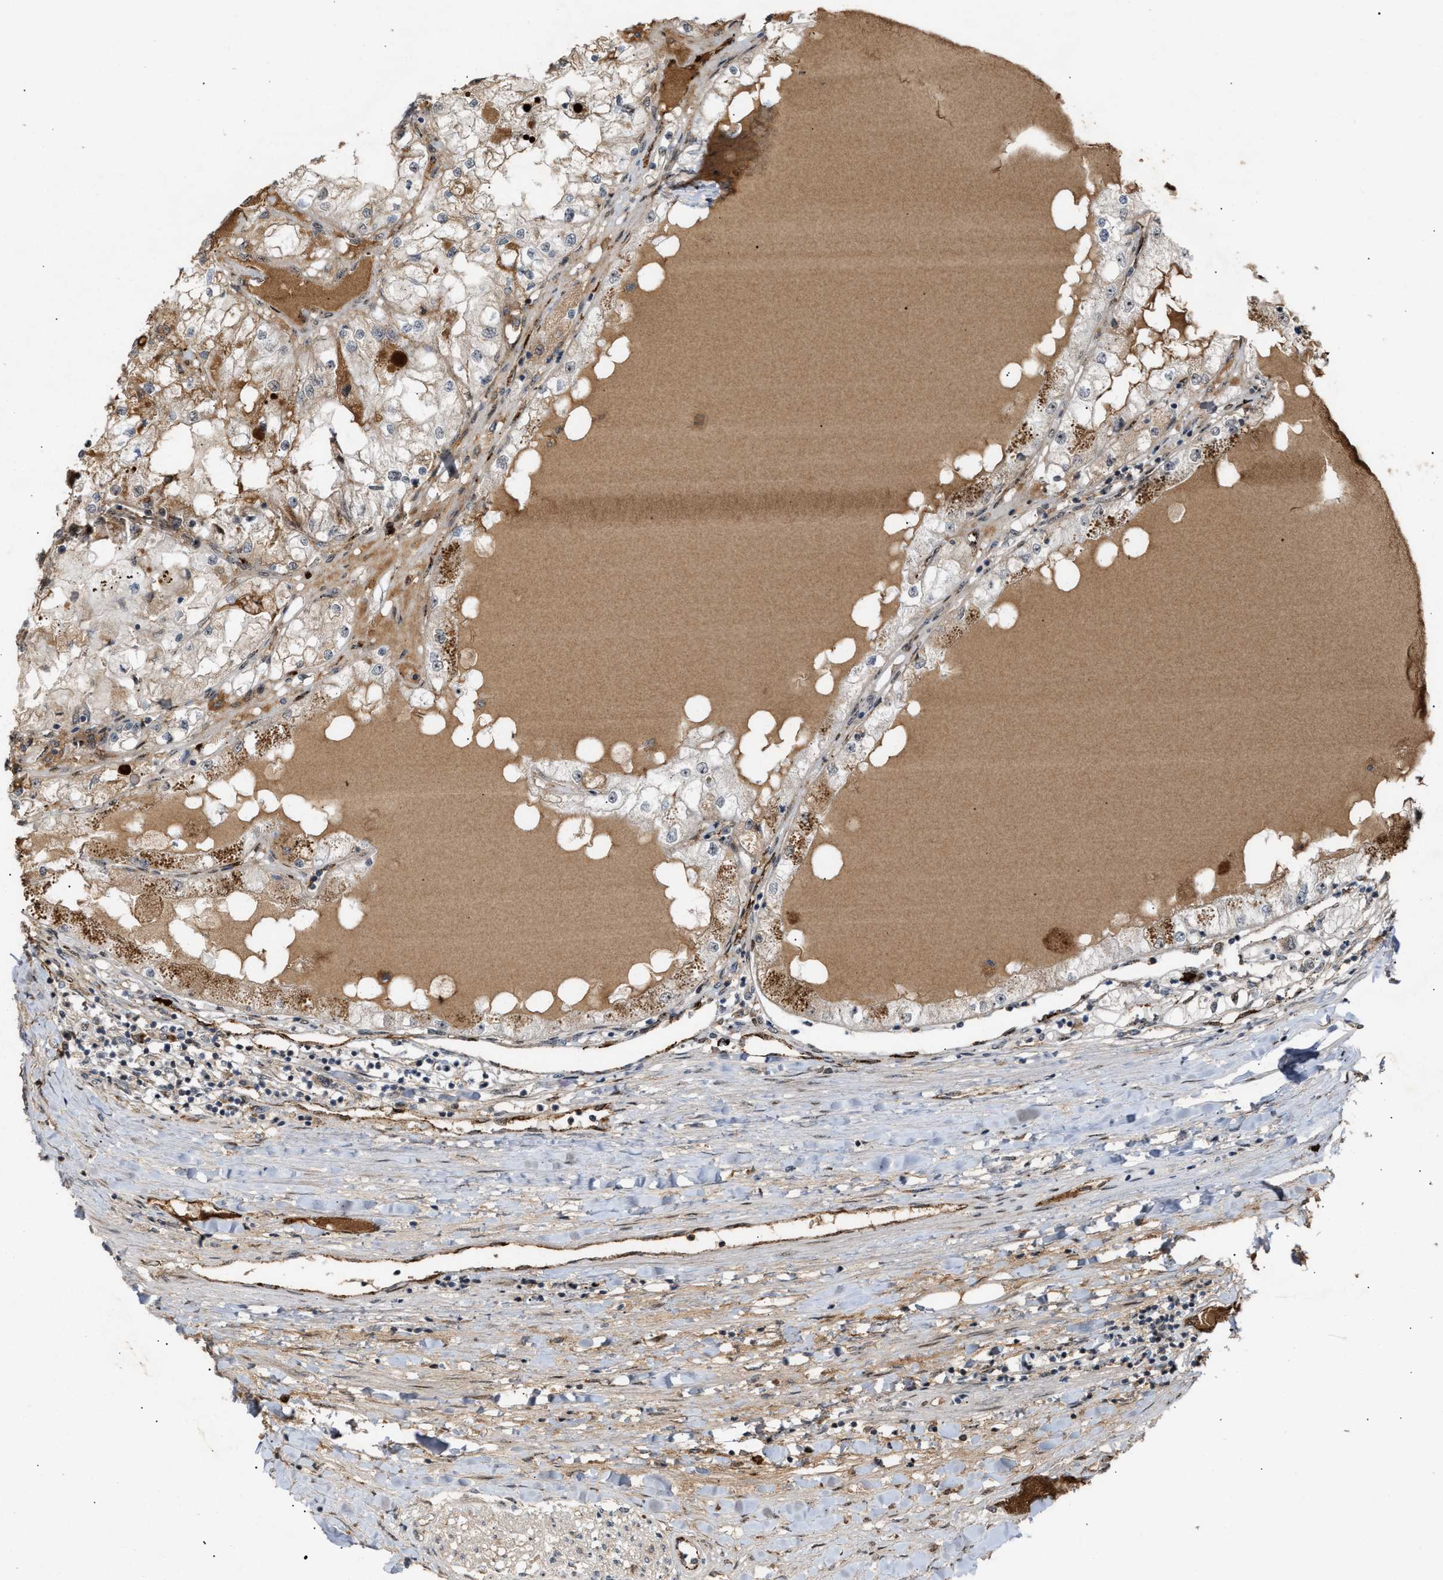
{"staining": {"intensity": "moderate", "quantity": "25%-75%", "location": "cytoplasmic/membranous"}, "tissue": "renal cancer", "cell_type": "Tumor cells", "image_type": "cancer", "snomed": [{"axis": "morphology", "description": "Adenocarcinoma, NOS"}, {"axis": "topography", "description": "Kidney"}], "caption": "Immunohistochemistry (IHC) (DAB) staining of renal cancer shows moderate cytoplasmic/membranous protein positivity in approximately 25%-75% of tumor cells. (Stains: DAB (3,3'-diaminobenzidine) in brown, nuclei in blue, Microscopy: brightfield microscopy at high magnification).", "gene": "ZFAND5", "patient": {"sex": "male", "age": 68}}